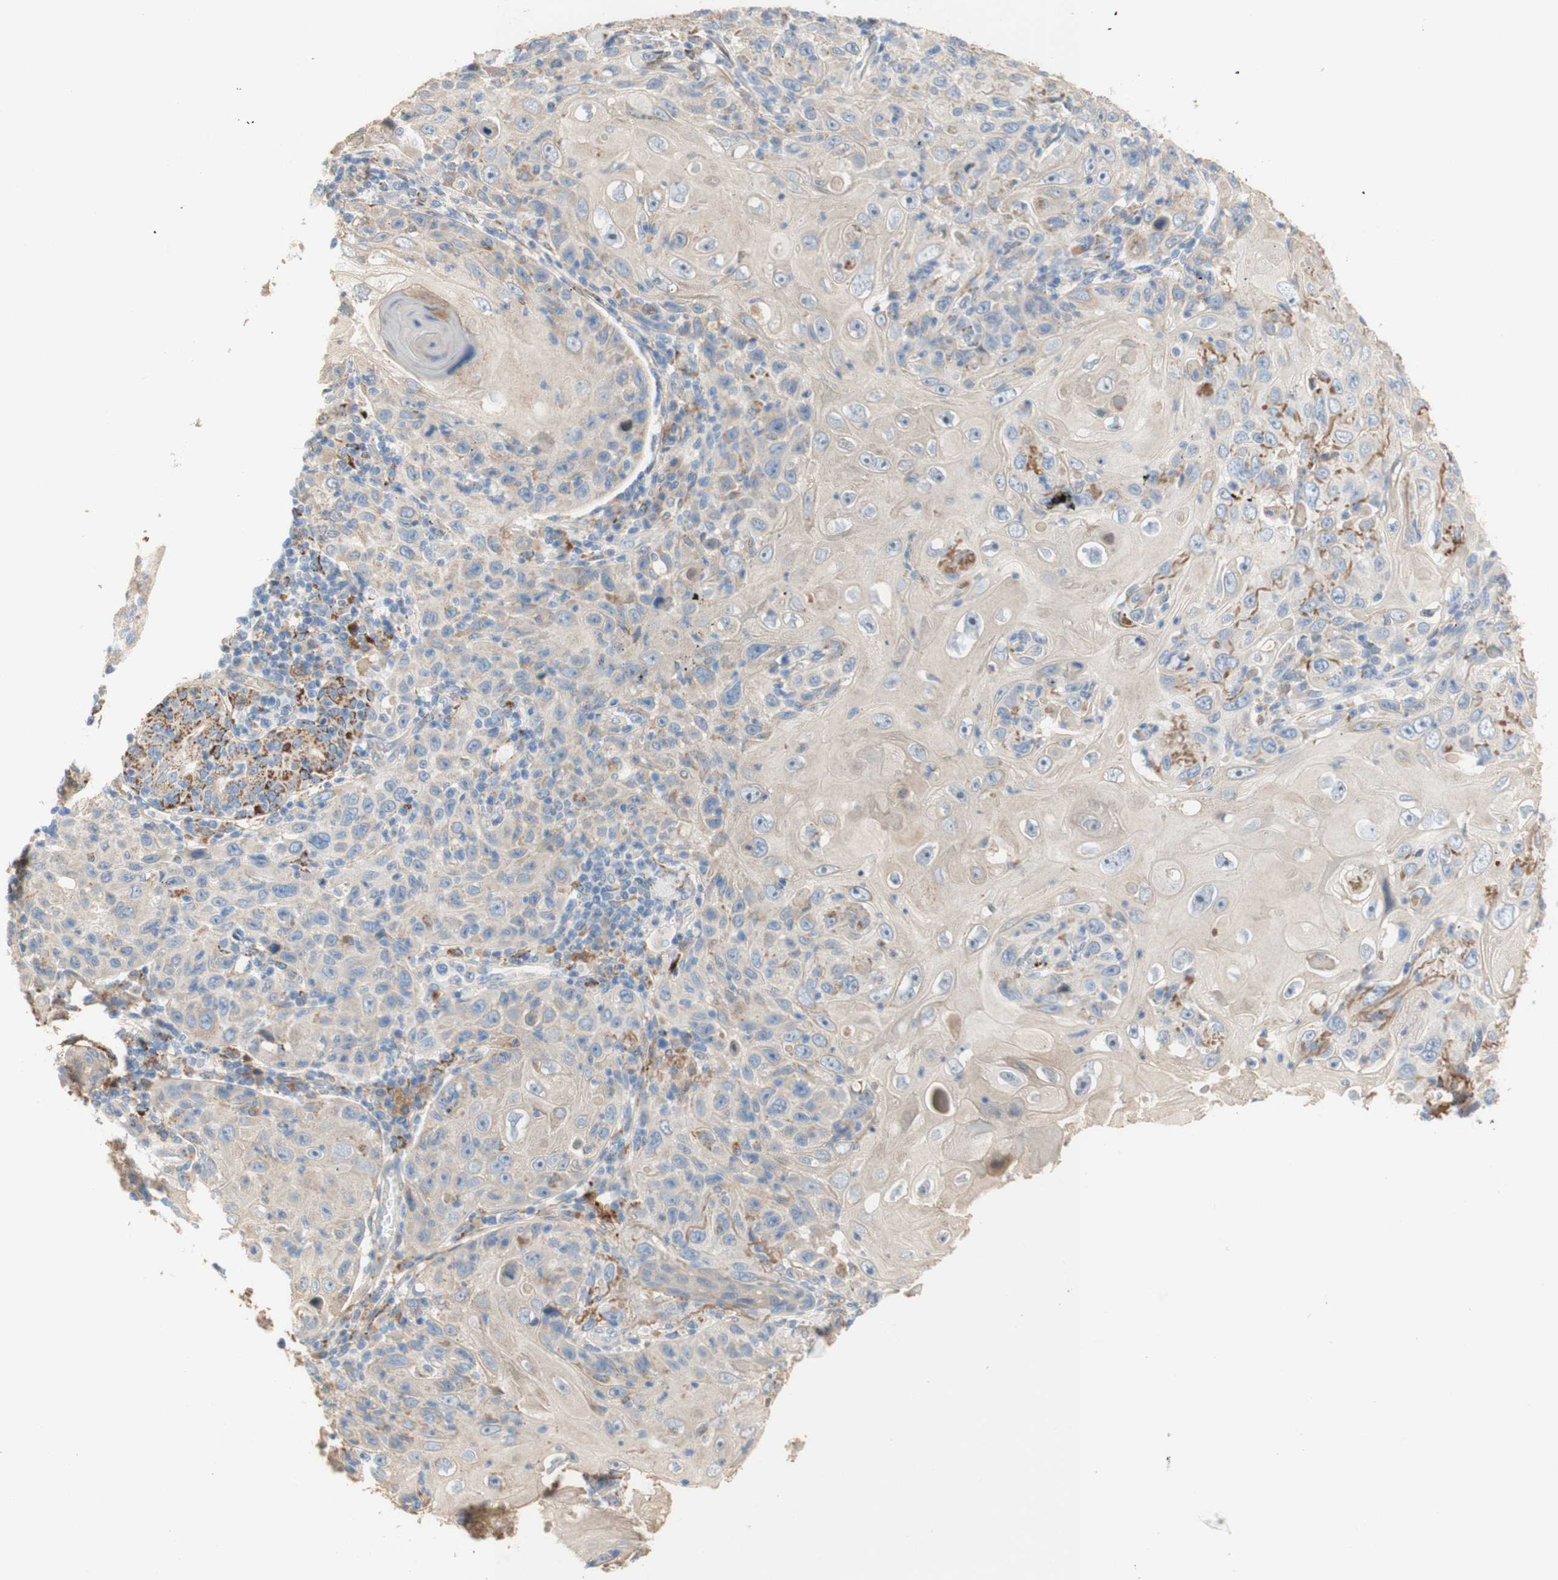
{"staining": {"intensity": "weak", "quantity": ">75%", "location": "cytoplasmic/membranous"}, "tissue": "skin cancer", "cell_type": "Tumor cells", "image_type": "cancer", "snomed": [{"axis": "morphology", "description": "Squamous cell carcinoma, NOS"}, {"axis": "topography", "description": "Skin"}], "caption": "This photomicrograph demonstrates skin squamous cell carcinoma stained with immunohistochemistry (IHC) to label a protein in brown. The cytoplasmic/membranous of tumor cells show weak positivity for the protein. Nuclei are counter-stained blue.", "gene": "PTPN21", "patient": {"sex": "female", "age": 88}}